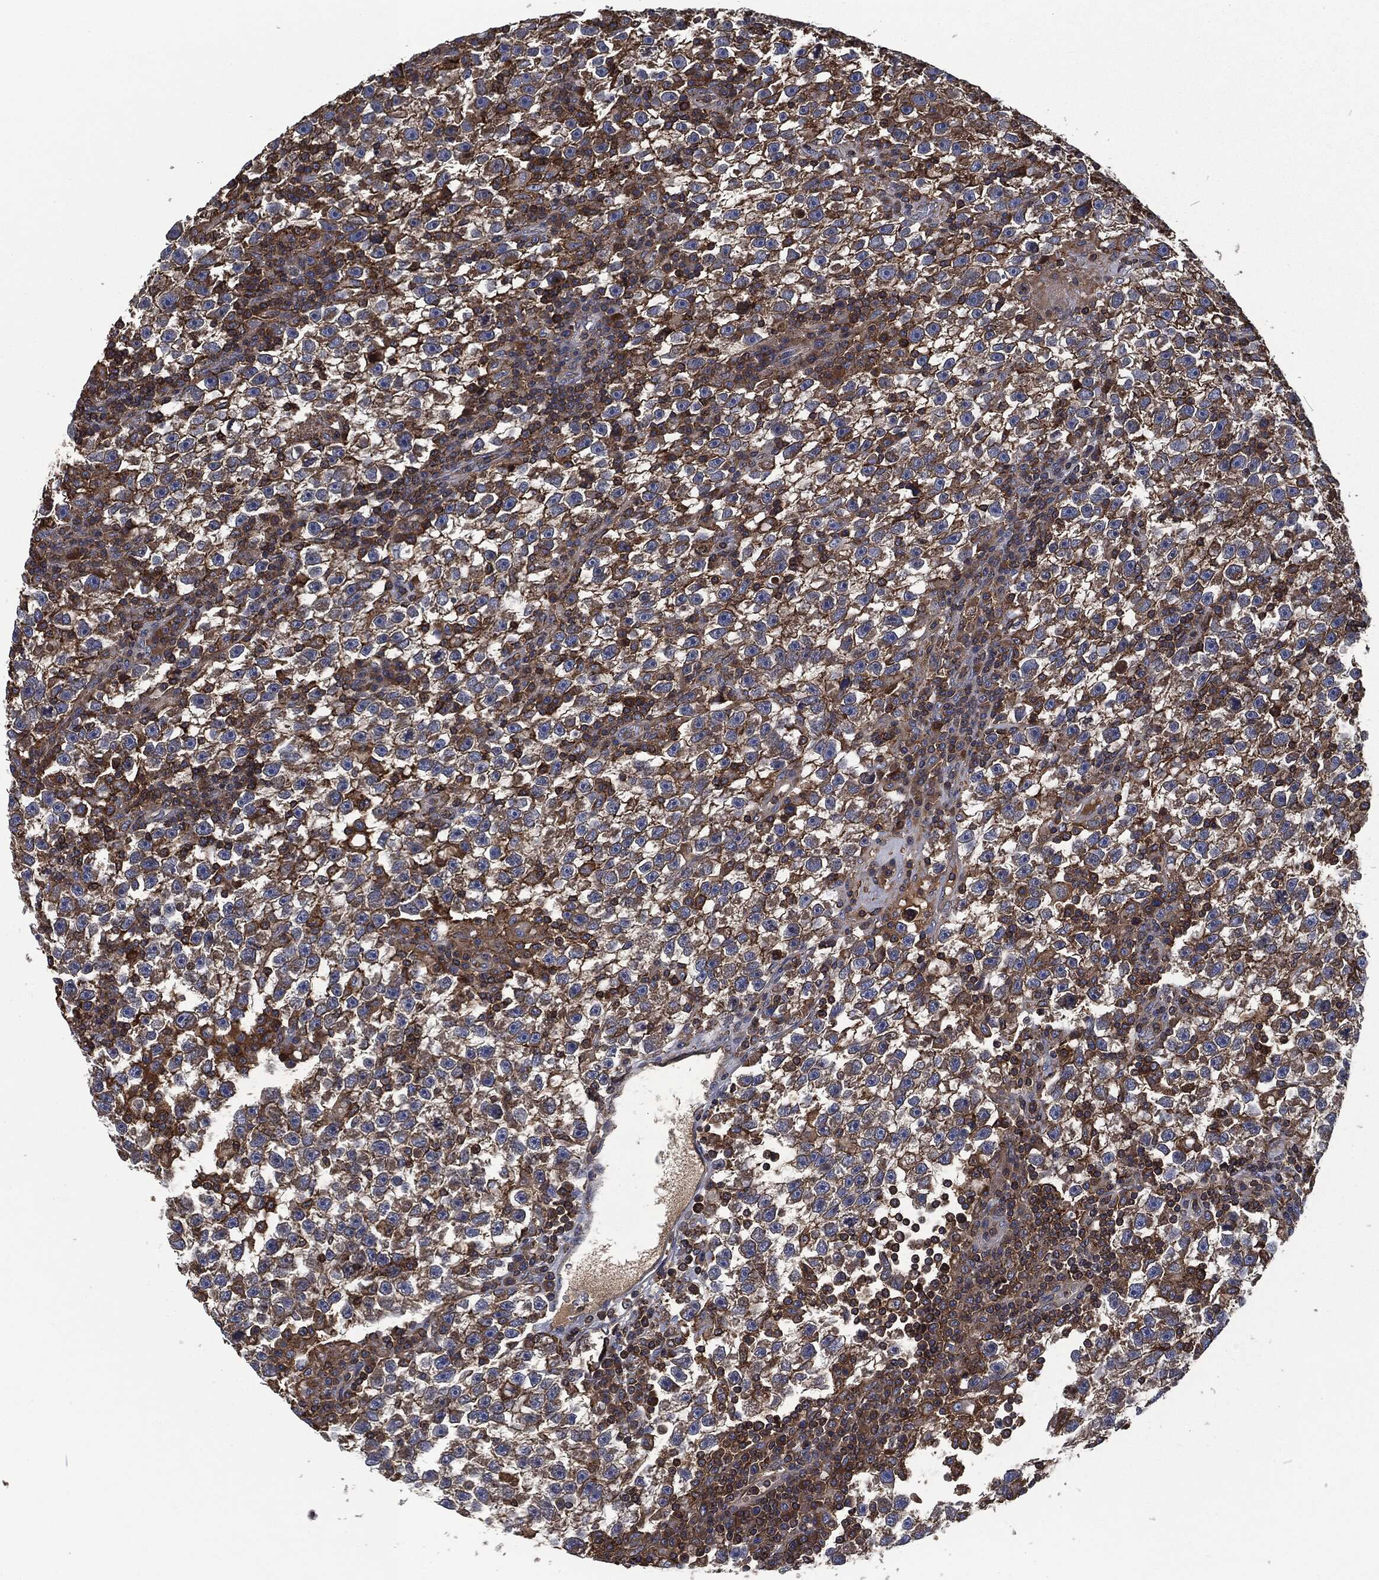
{"staining": {"intensity": "moderate", "quantity": "<25%", "location": "cytoplasmic/membranous"}, "tissue": "testis cancer", "cell_type": "Tumor cells", "image_type": "cancer", "snomed": [{"axis": "morphology", "description": "Seminoma, NOS"}, {"axis": "topography", "description": "Testis"}], "caption": "The photomicrograph reveals a brown stain indicating the presence of a protein in the cytoplasmic/membranous of tumor cells in seminoma (testis). (DAB = brown stain, brightfield microscopy at high magnification).", "gene": "LGALS9", "patient": {"sex": "male", "age": 47}}